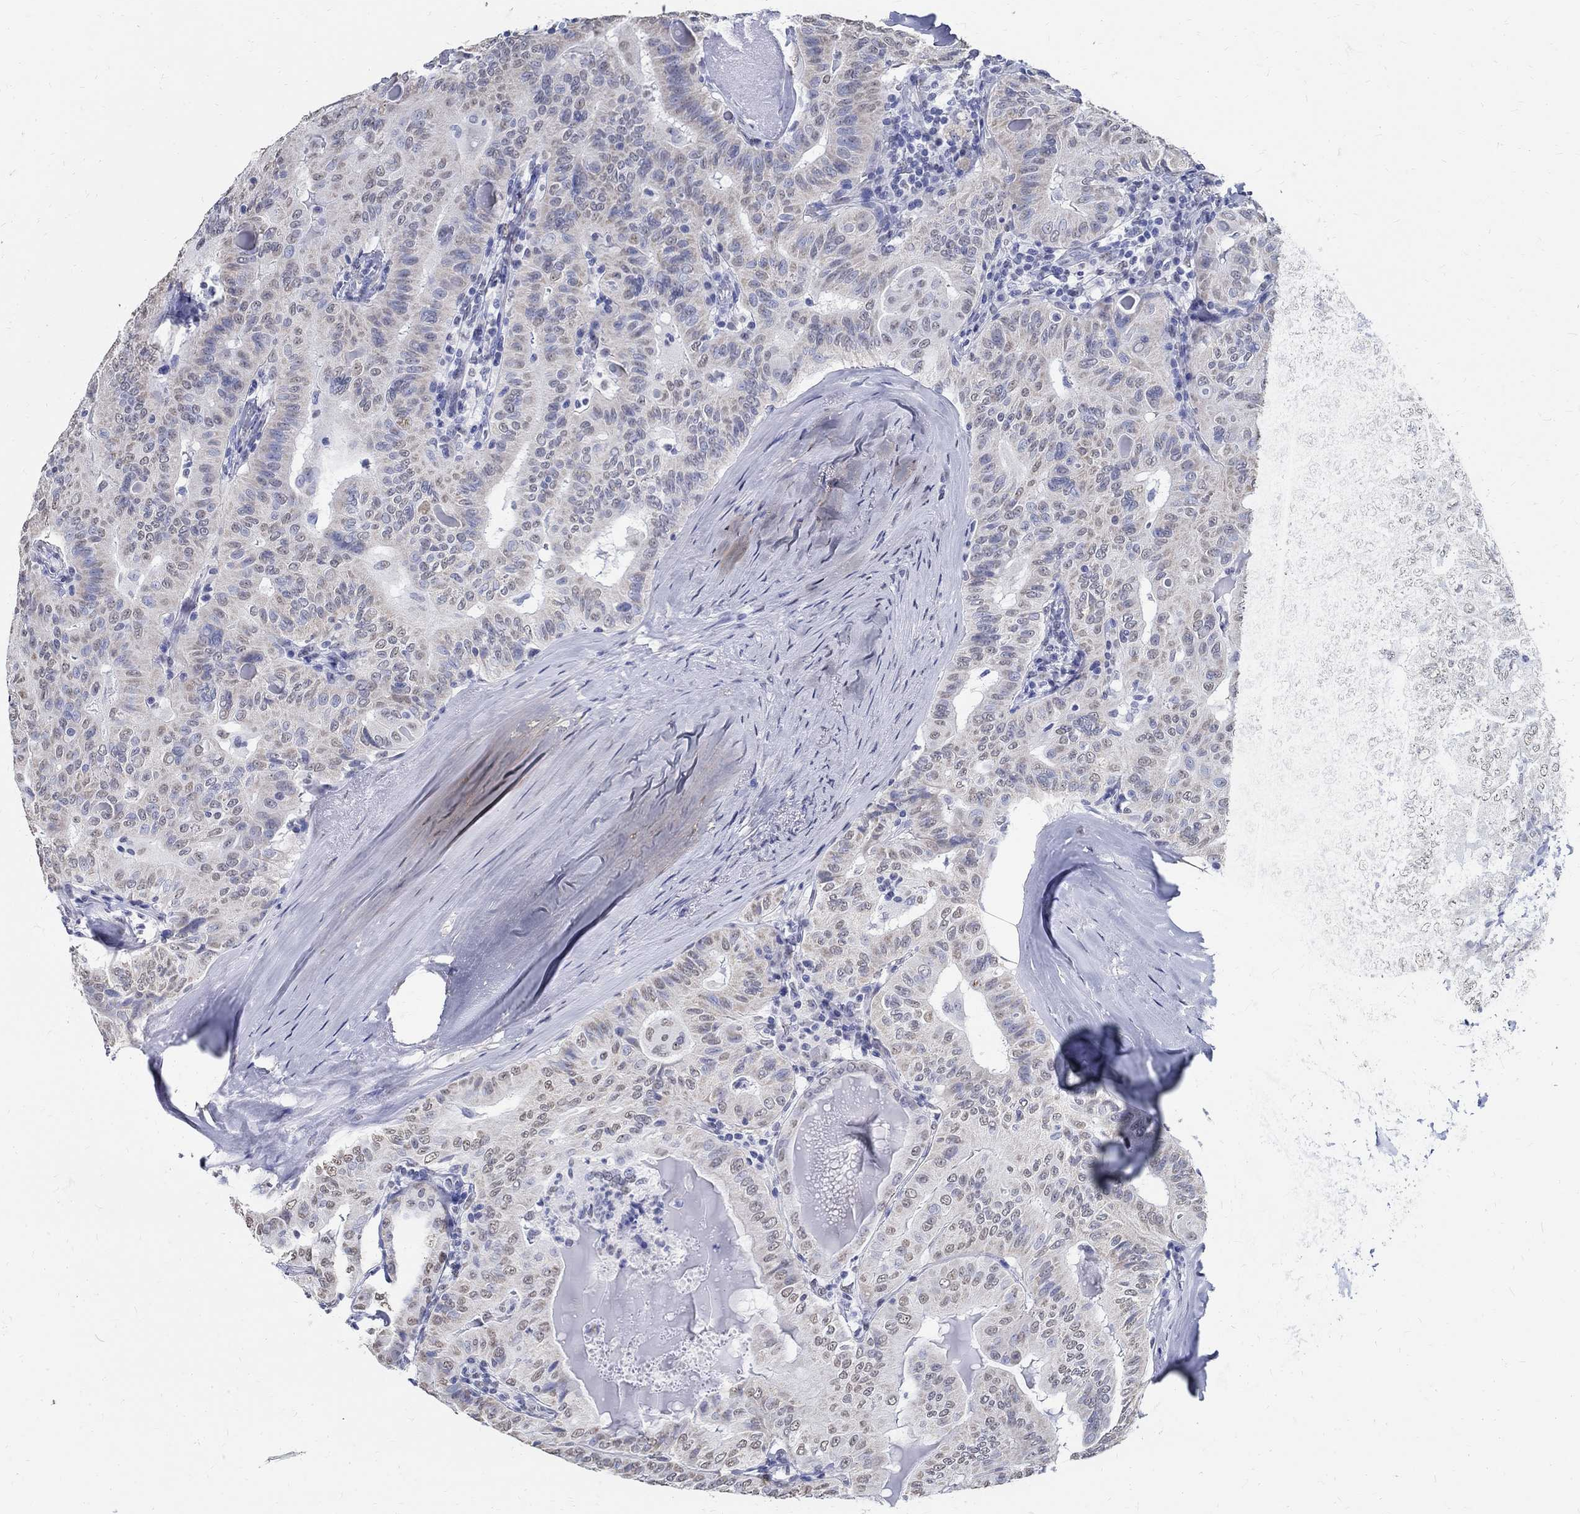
{"staining": {"intensity": "weak", "quantity": "<25%", "location": "nuclear"}, "tissue": "thyroid cancer", "cell_type": "Tumor cells", "image_type": "cancer", "snomed": [{"axis": "morphology", "description": "Papillary adenocarcinoma, NOS"}, {"axis": "topography", "description": "Thyroid gland"}], "caption": "Immunohistochemical staining of human thyroid papillary adenocarcinoma reveals no significant positivity in tumor cells.", "gene": "TSPAN16", "patient": {"sex": "female", "age": 68}}